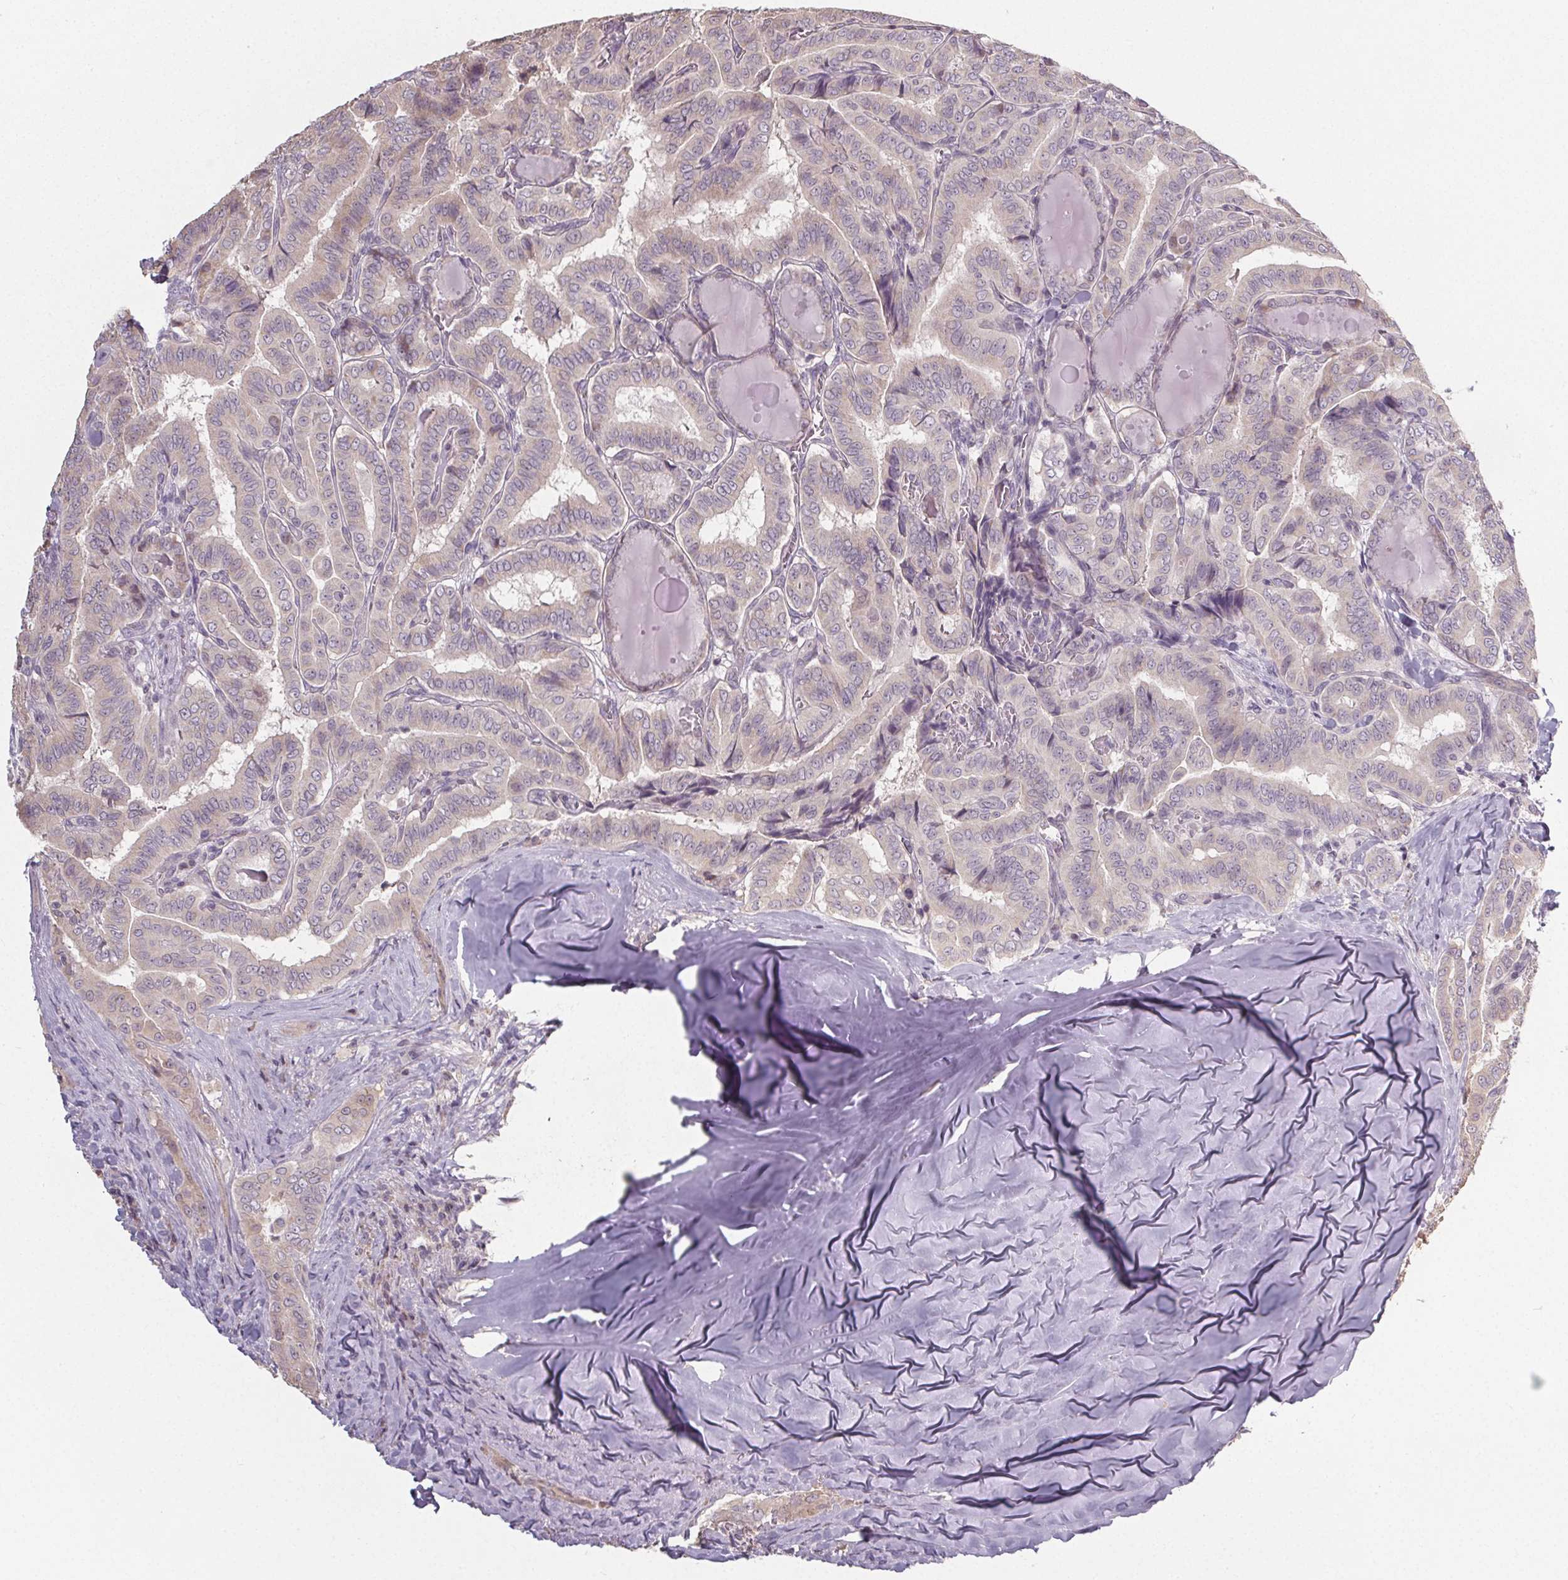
{"staining": {"intensity": "negative", "quantity": "none", "location": "none"}, "tissue": "thyroid cancer", "cell_type": "Tumor cells", "image_type": "cancer", "snomed": [{"axis": "morphology", "description": "Papillary adenocarcinoma, NOS"}, {"axis": "morphology", "description": "Papillary adenoma metastatic"}, {"axis": "topography", "description": "Thyroid gland"}], "caption": "The image exhibits no staining of tumor cells in thyroid cancer.", "gene": "SLC26A2", "patient": {"sex": "female", "age": 50}}